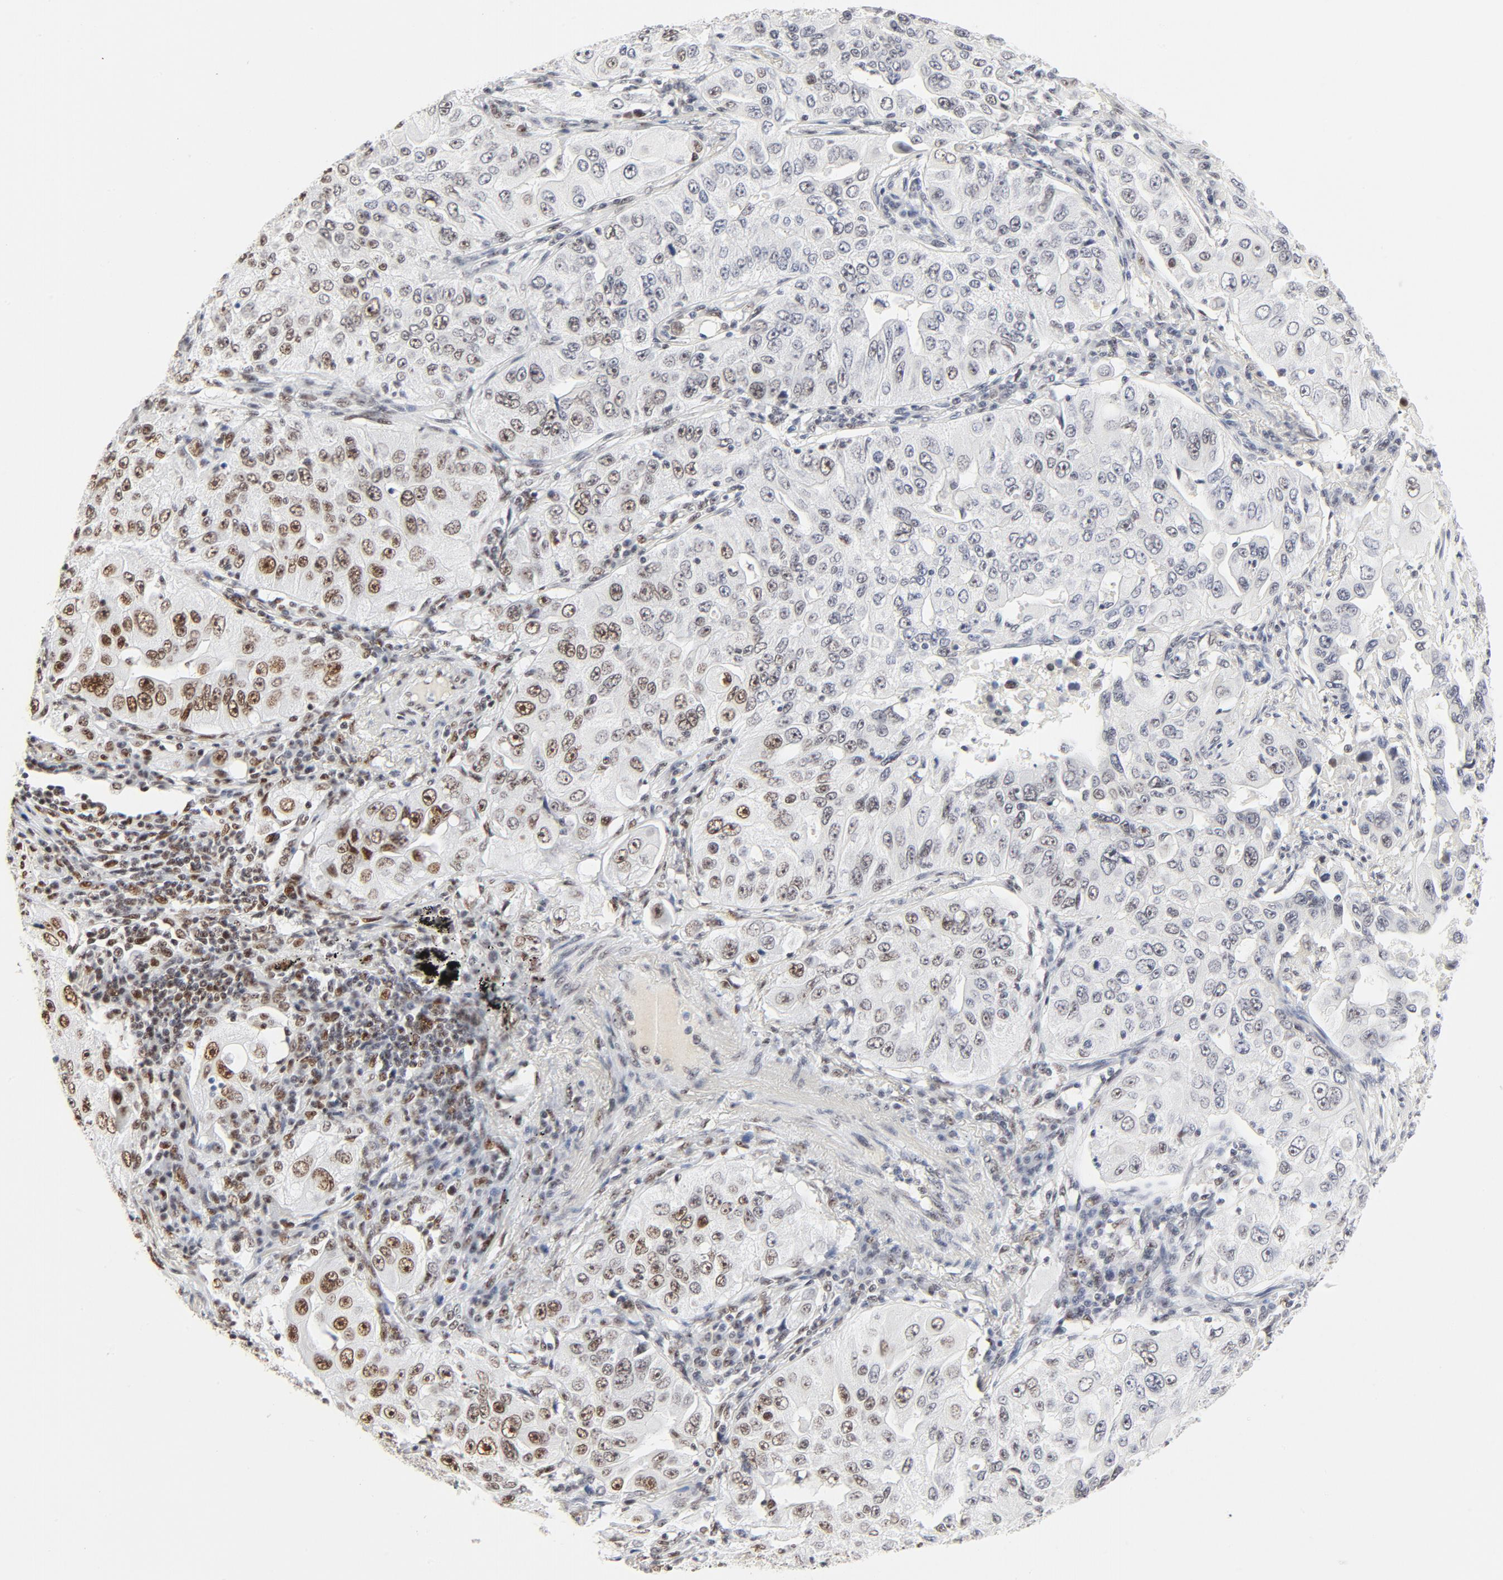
{"staining": {"intensity": "moderate", "quantity": "25%-75%", "location": "nuclear"}, "tissue": "lung cancer", "cell_type": "Tumor cells", "image_type": "cancer", "snomed": [{"axis": "morphology", "description": "Adenocarcinoma, NOS"}, {"axis": "topography", "description": "Lung"}], "caption": "This photomicrograph exhibits adenocarcinoma (lung) stained with immunohistochemistry to label a protein in brown. The nuclear of tumor cells show moderate positivity for the protein. Nuclei are counter-stained blue.", "gene": "GTF2H1", "patient": {"sex": "male", "age": 84}}